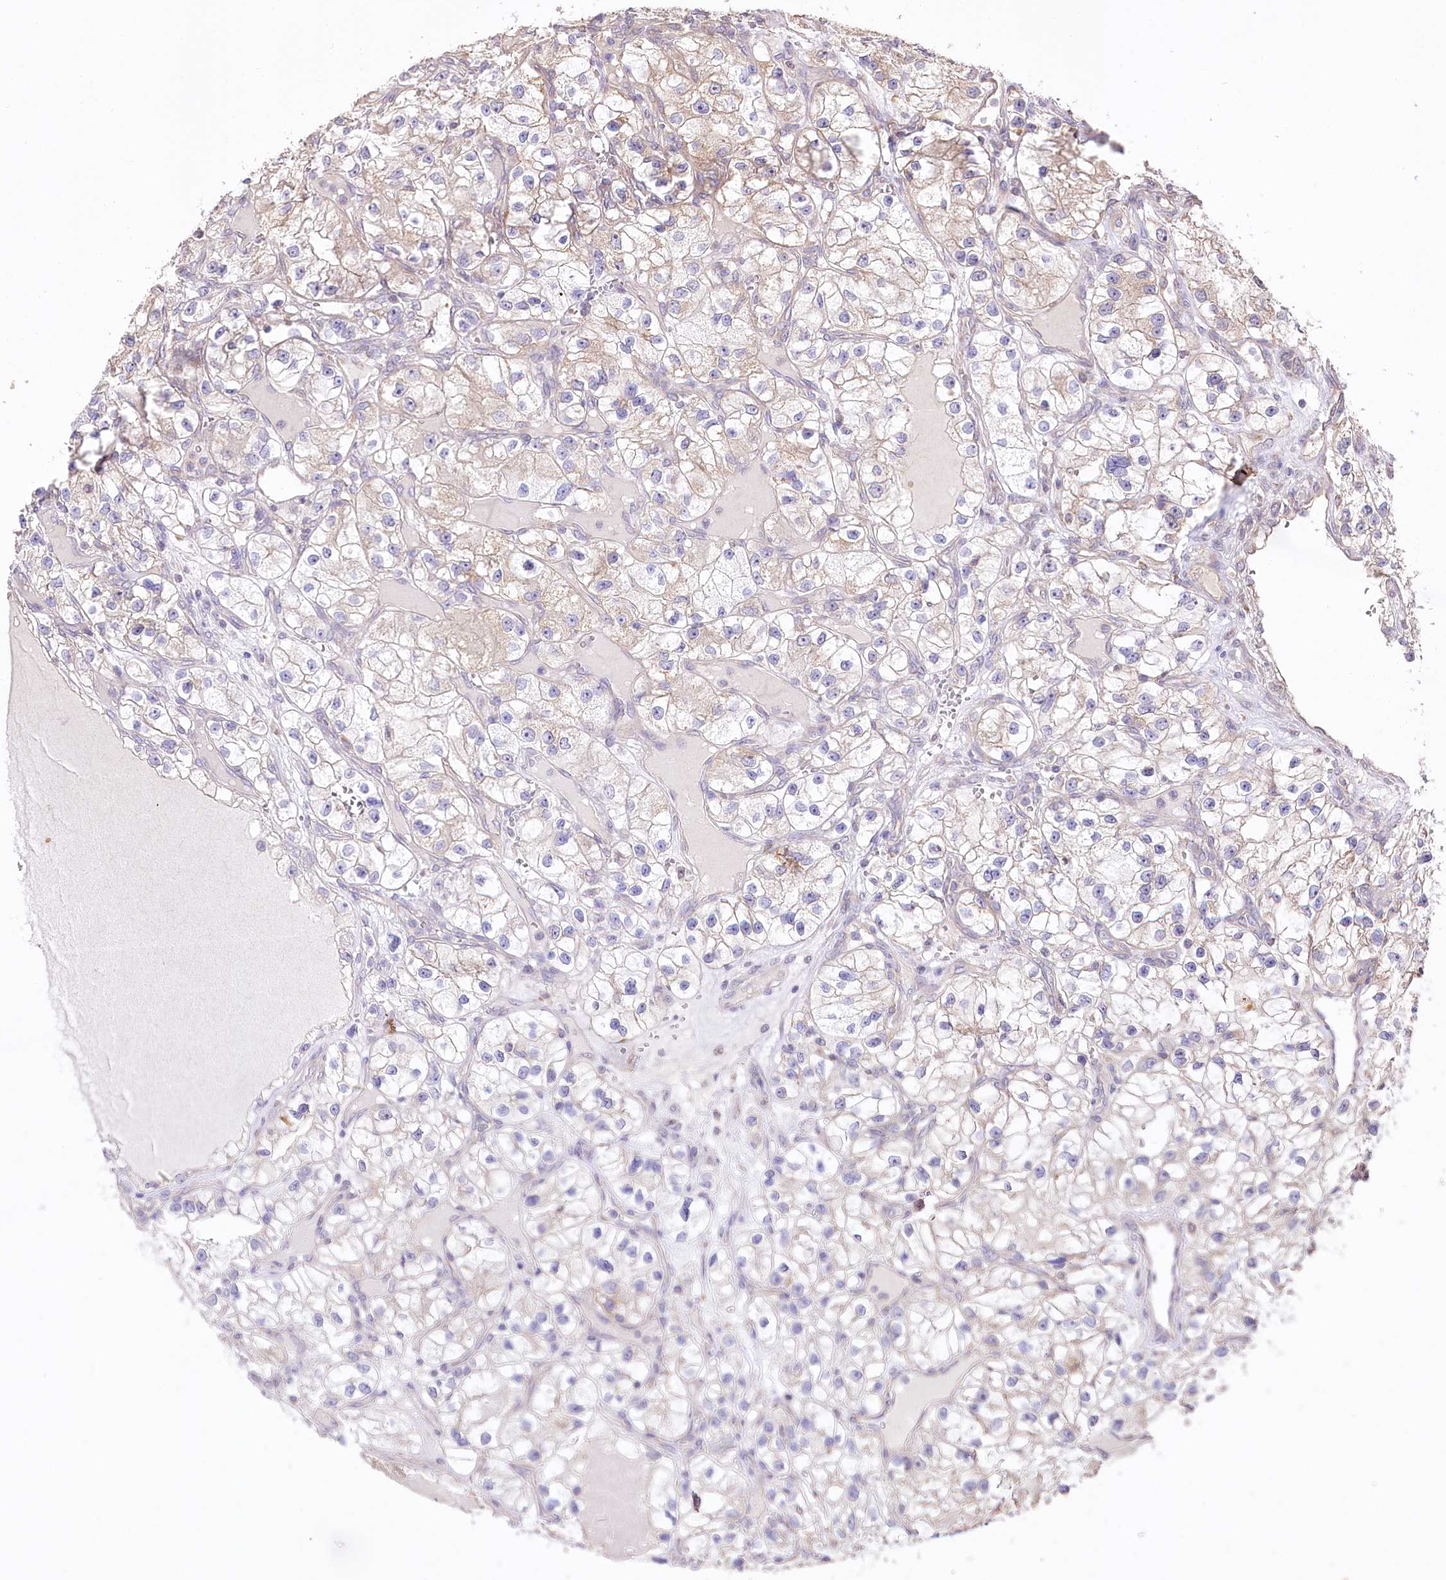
{"staining": {"intensity": "weak", "quantity": "<25%", "location": "cytoplasmic/membranous"}, "tissue": "renal cancer", "cell_type": "Tumor cells", "image_type": "cancer", "snomed": [{"axis": "morphology", "description": "Adenocarcinoma, NOS"}, {"axis": "topography", "description": "Kidney"}], "caption": "Immunohistochemistry of human adenocarcinoma (renal) demonstrates no expression in tumor cells. Nuclei are stained in blue.", "gene": "ZNF226", "patient": {"sex": "female", "age": 57}}